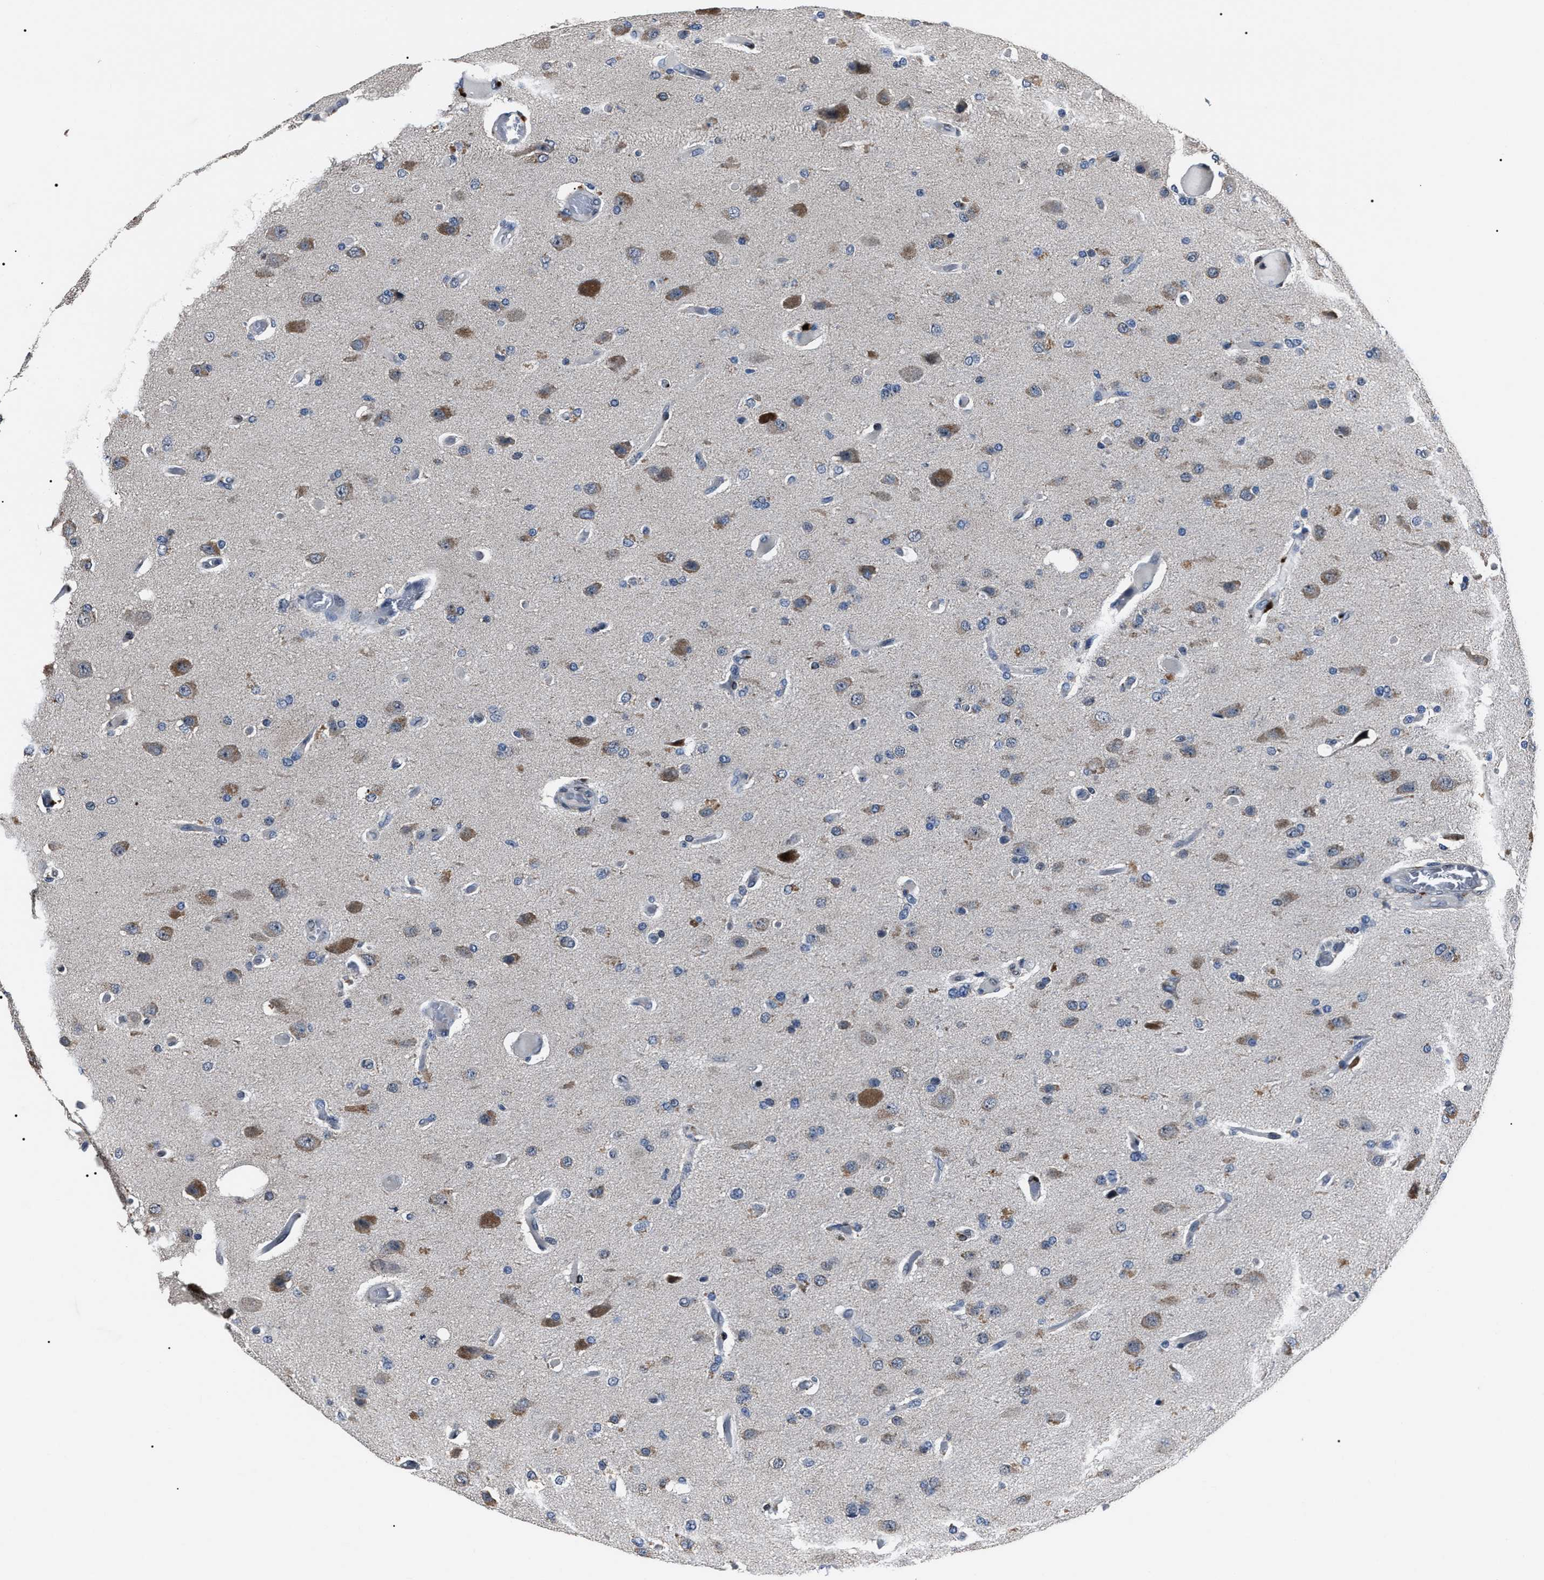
{"staining": {"intensity": "moderate", "quantity": "<25%", "location": "cytoplasmic/membranous"}, "tissue": "glioma", "cell_type": "Tumor cells", "image_type": "cancer", "snomed": [{"axis": "morphology", "description": "Normal tissue, NOS"}, {"axis": "morphology", "description": "Glioma, malignant, High grade"}, {"axis": "topography", "description": "Cerebral cortex"}], "caption": "Immunohistochemistry of human glioma reveals low levels of moderate cytoplasmic/membranous staining in approximately <25% of tumor cells.", "gene": "LRRC14", "patient": {"sex": "male", "age": 77}}